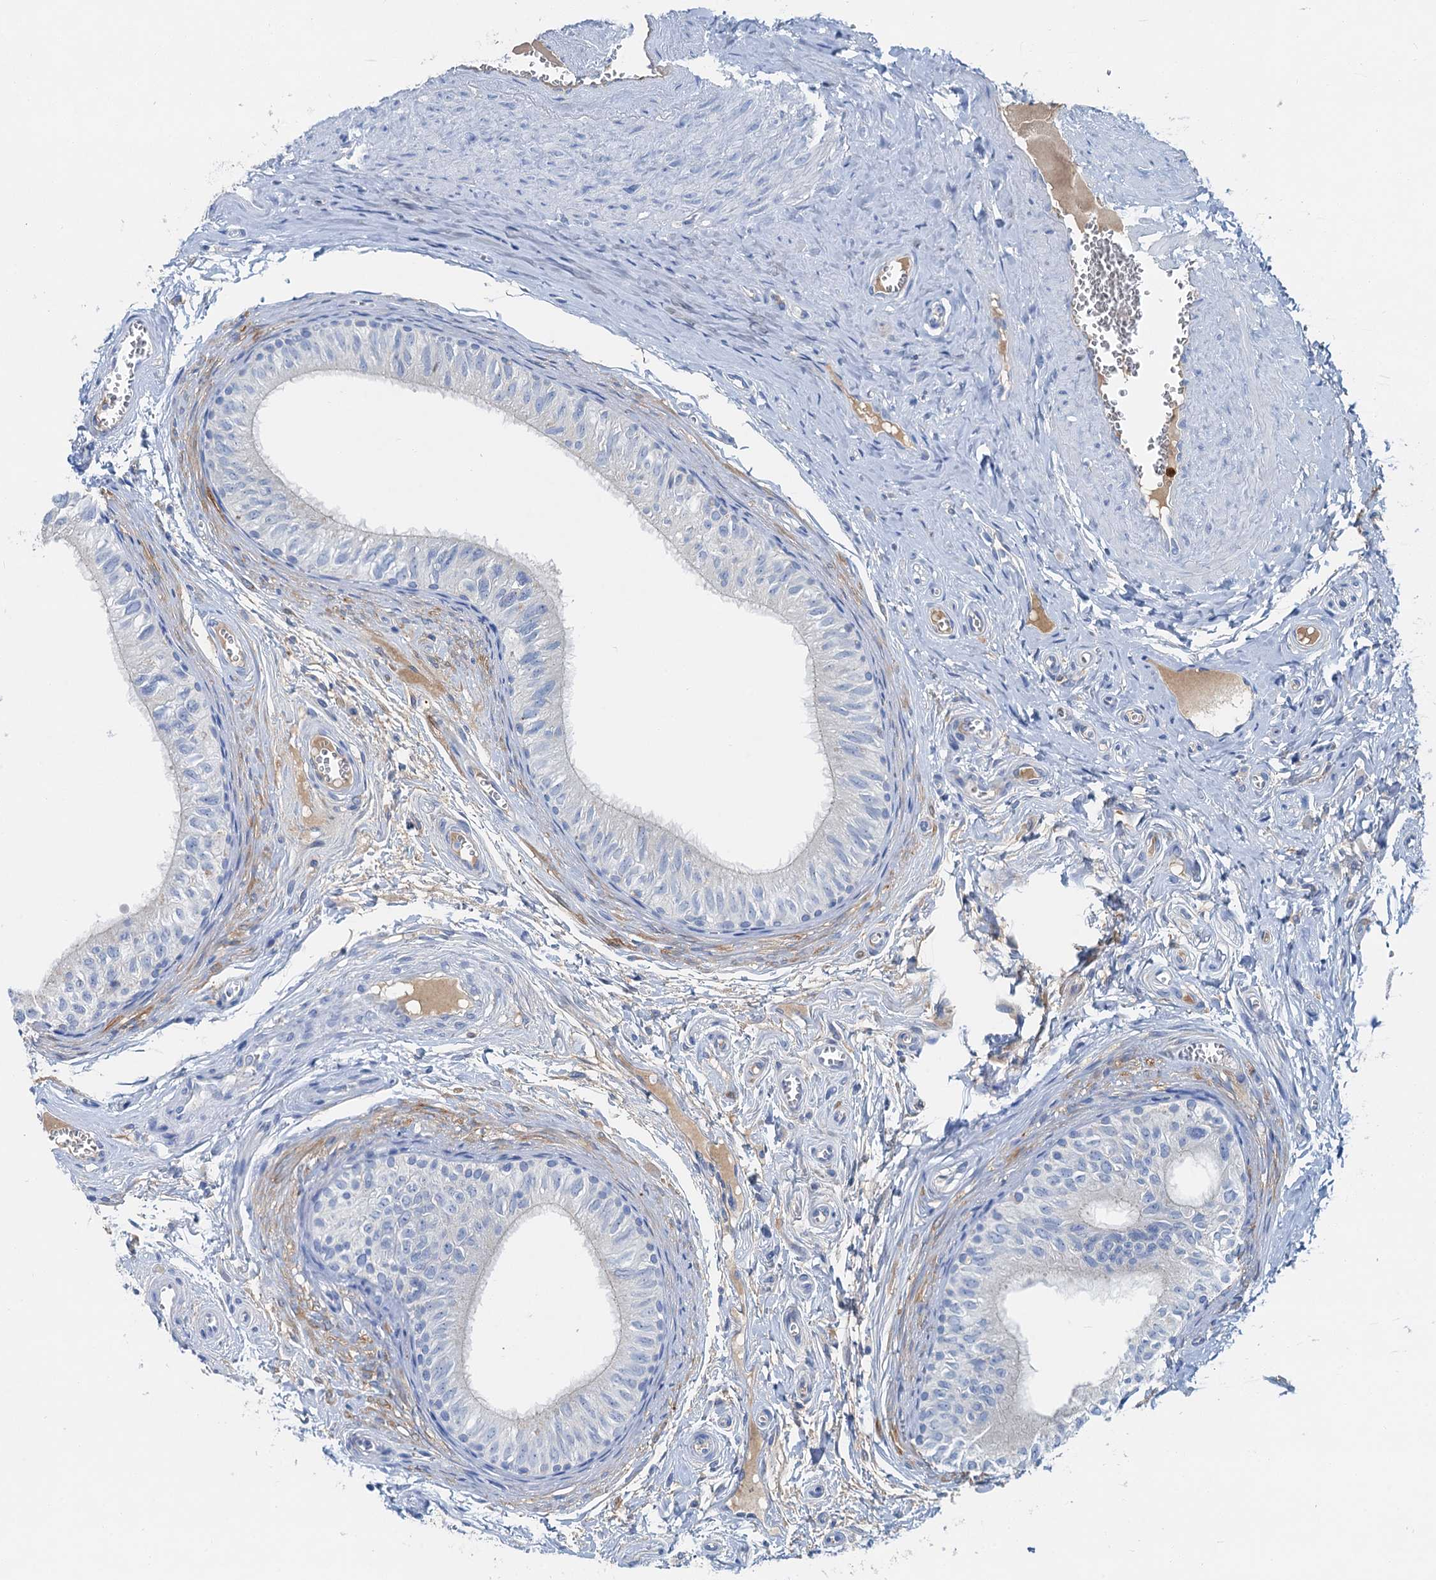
{"staining": {"intensity": "negative", "quantity": "none", "location": "none"}, "tissue": "epididymis", "cell_type": "Glandular cells", "image_type": "normal", "snomed": [{"axis": "morphology", "description": "Normal tissue, NOS"}, {"axis": "topography", "description": "Epididymis"}], "caption": "Immunohistochemistry (IHC) of normal epididymis demonstrates no staining in glandular cells. (Brightfield microscopy of DAB (3,3'-diaminobenzidine) IHC at high magnification).", "gene": "OTOA", "patient": {"sex": "male", "age": 42}}